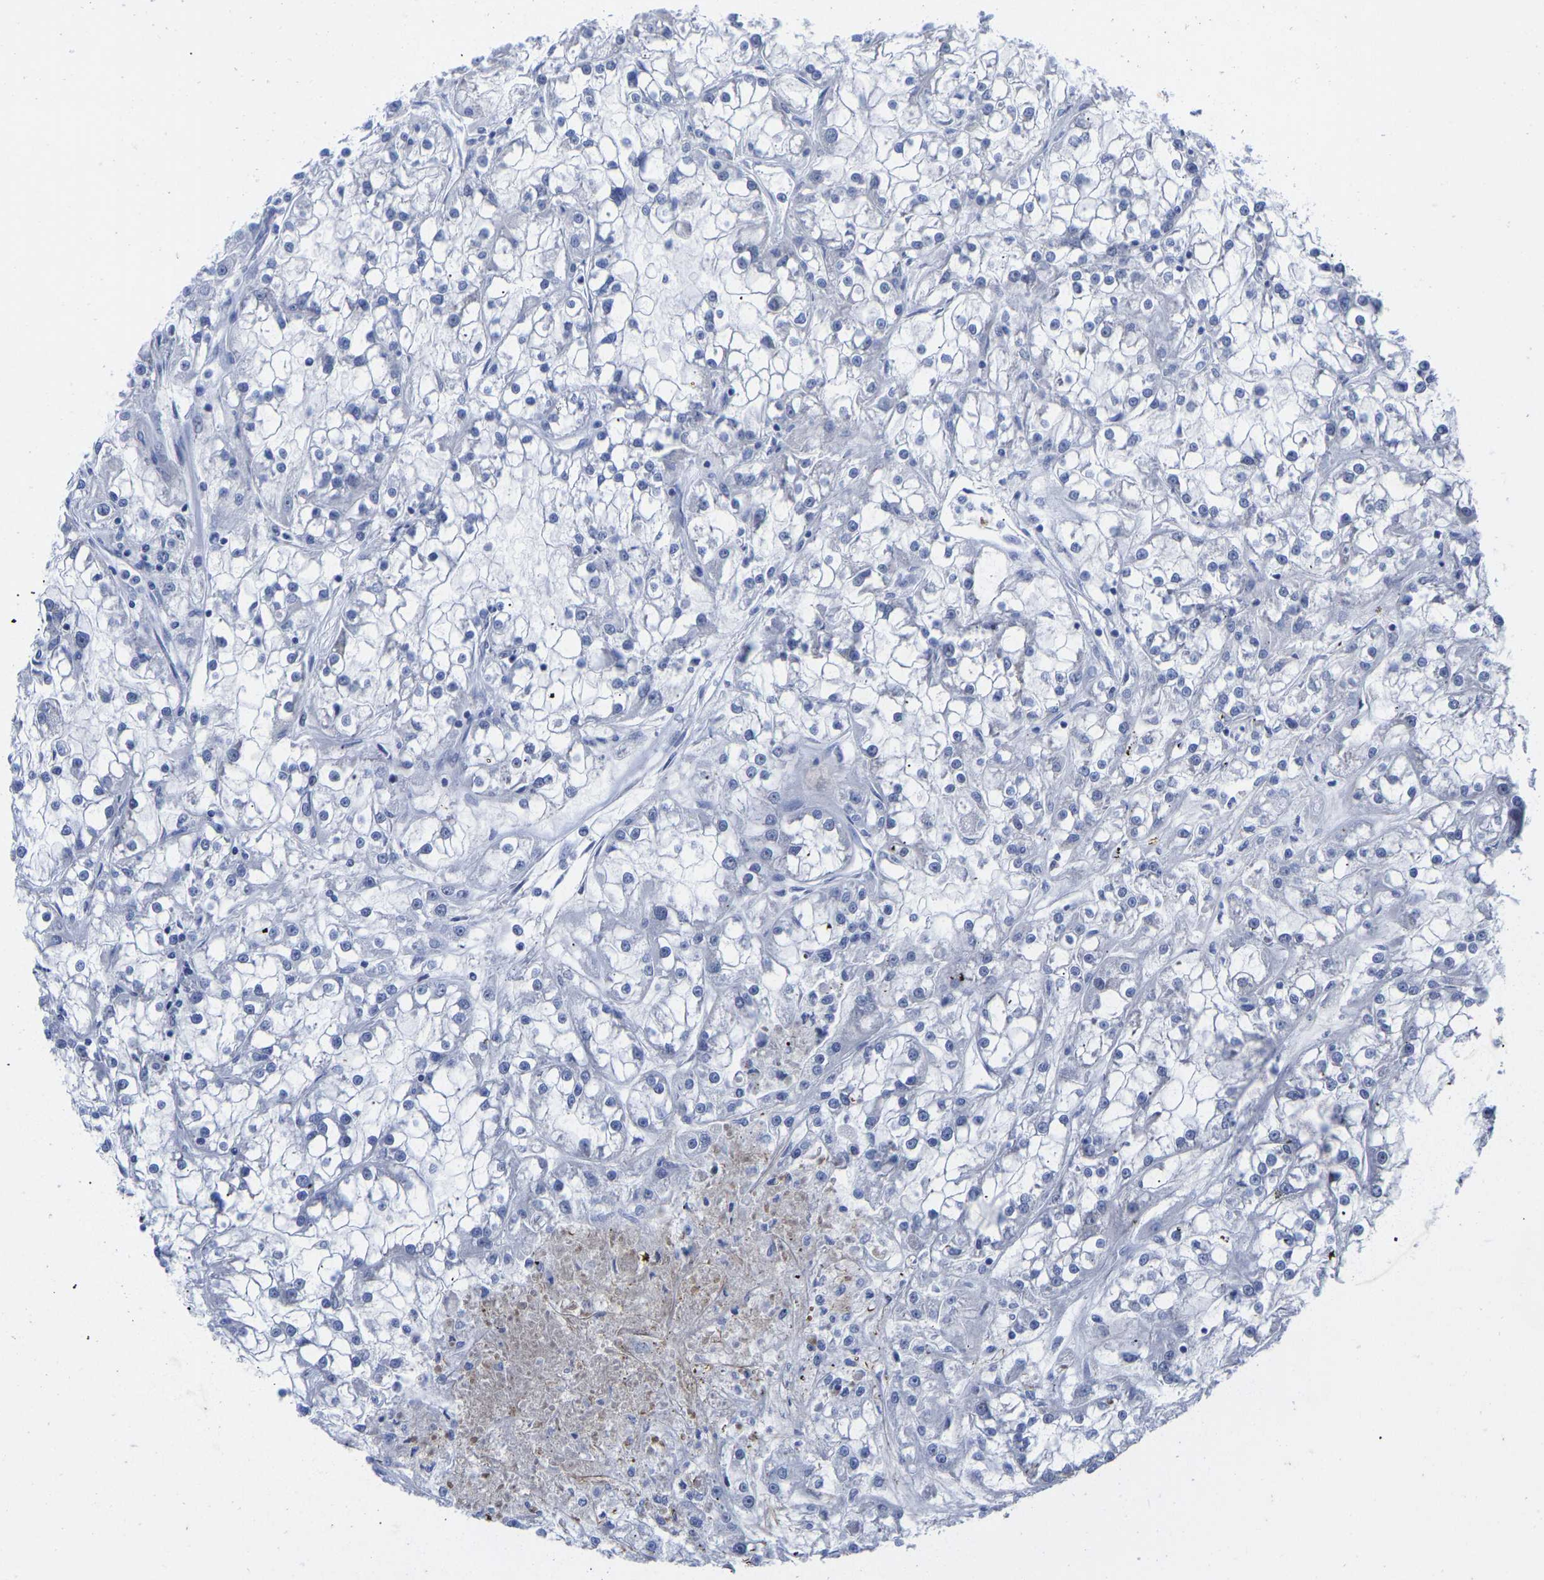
{"staining": {"intensity": "negative", "quantity": "none", "location": "none"}, "tissue": "renal cancer", "cell_type": "Tumor cells", "image_type": "cancer", "snomed": [{"axis": "morphology", "description": "Adenocarcinoma, NOS"}, {"axis": "topography", "description": "Kidney"}], "caption": "This image is of renal cancer stained with immunohistochemistry (IHC) to label a protein in brown with the nuclei are counter-stained blue. There is no expression in tumor cells.", "gene": "GPA33", "patient": {"sex": "female", "age": 52}}